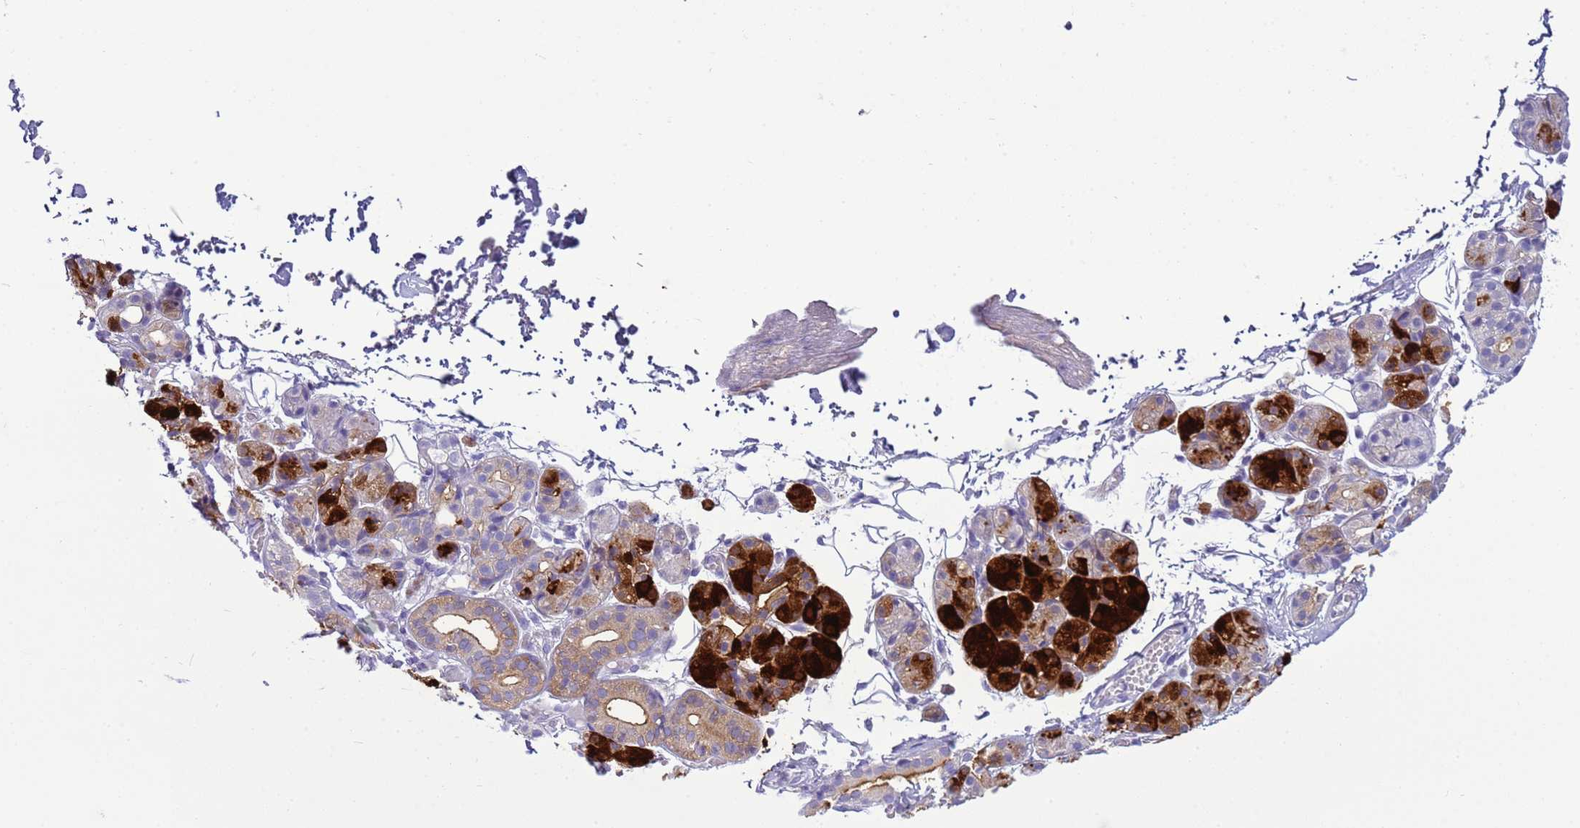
{"staining": {"intensity": "strong", "quantity": "<25%", "location": "cytoplasmic/membranous"}, "tissue": "salivary gland", "cell_type": "Glandular cells", "image_type": "normal", "snomed": [{"axis": "morphology", "description": "Normal tissue, NOS"}, {"axis": "topography", "description": "Salivary gland"}], "caption": "Salivary gland was stained to show a protein in brown. There is medium levels of strong cytoplasmic/membranous staining in about <25% of glandular cells. The staining was performed using DAB, with brown indicating positive protein expression. Nuclei are stained blue with hematoxylin.", "gene": "CST1", "patient": {"sex": "male", "age": 63}}